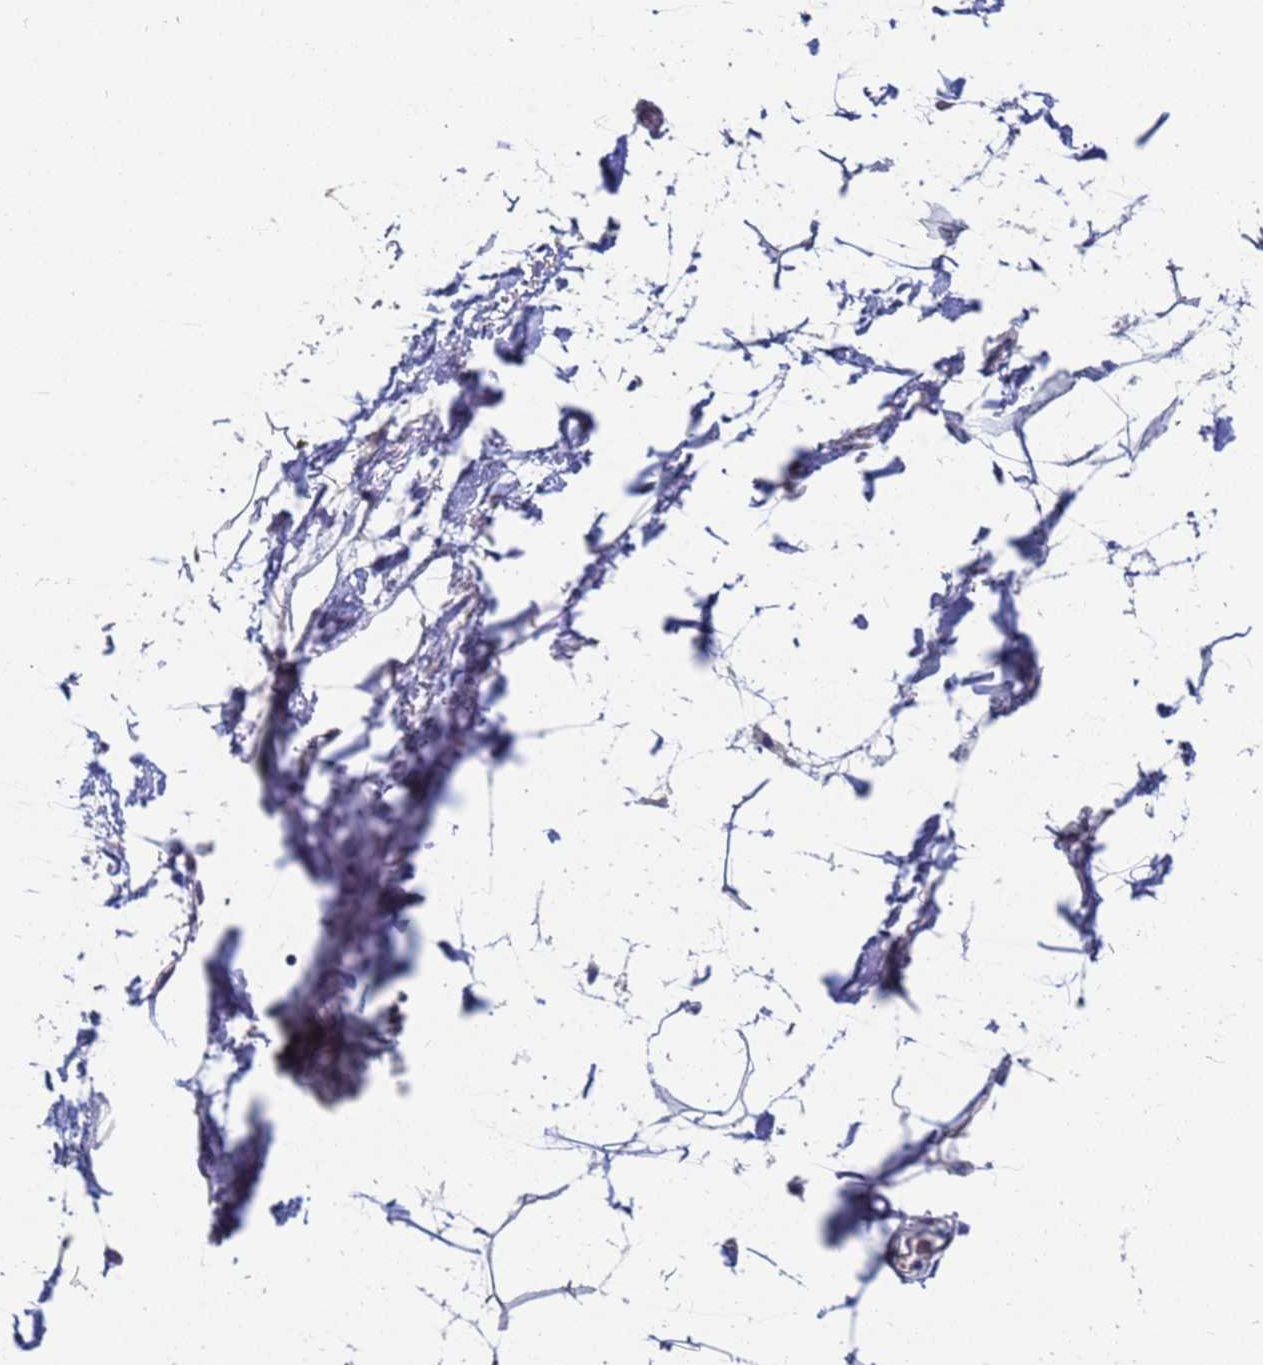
{"staining": {"intensity": "negative", "quantity": "none", "location": "none"}, "tissue": "adipose tissue", "cell_type": "Adipocytes", "image_type": "normal", "snomed": [{"axis": "morphology", "description": "Normal tissue, NOS"}, {"axis": "topography", "description": "Adipose tissue"}], "caption": "IHC of benign human adipose tissue displays no expression in adipocytes.", "gene": "TTLL11", "patient": {"sex": "female", "age": 37}}